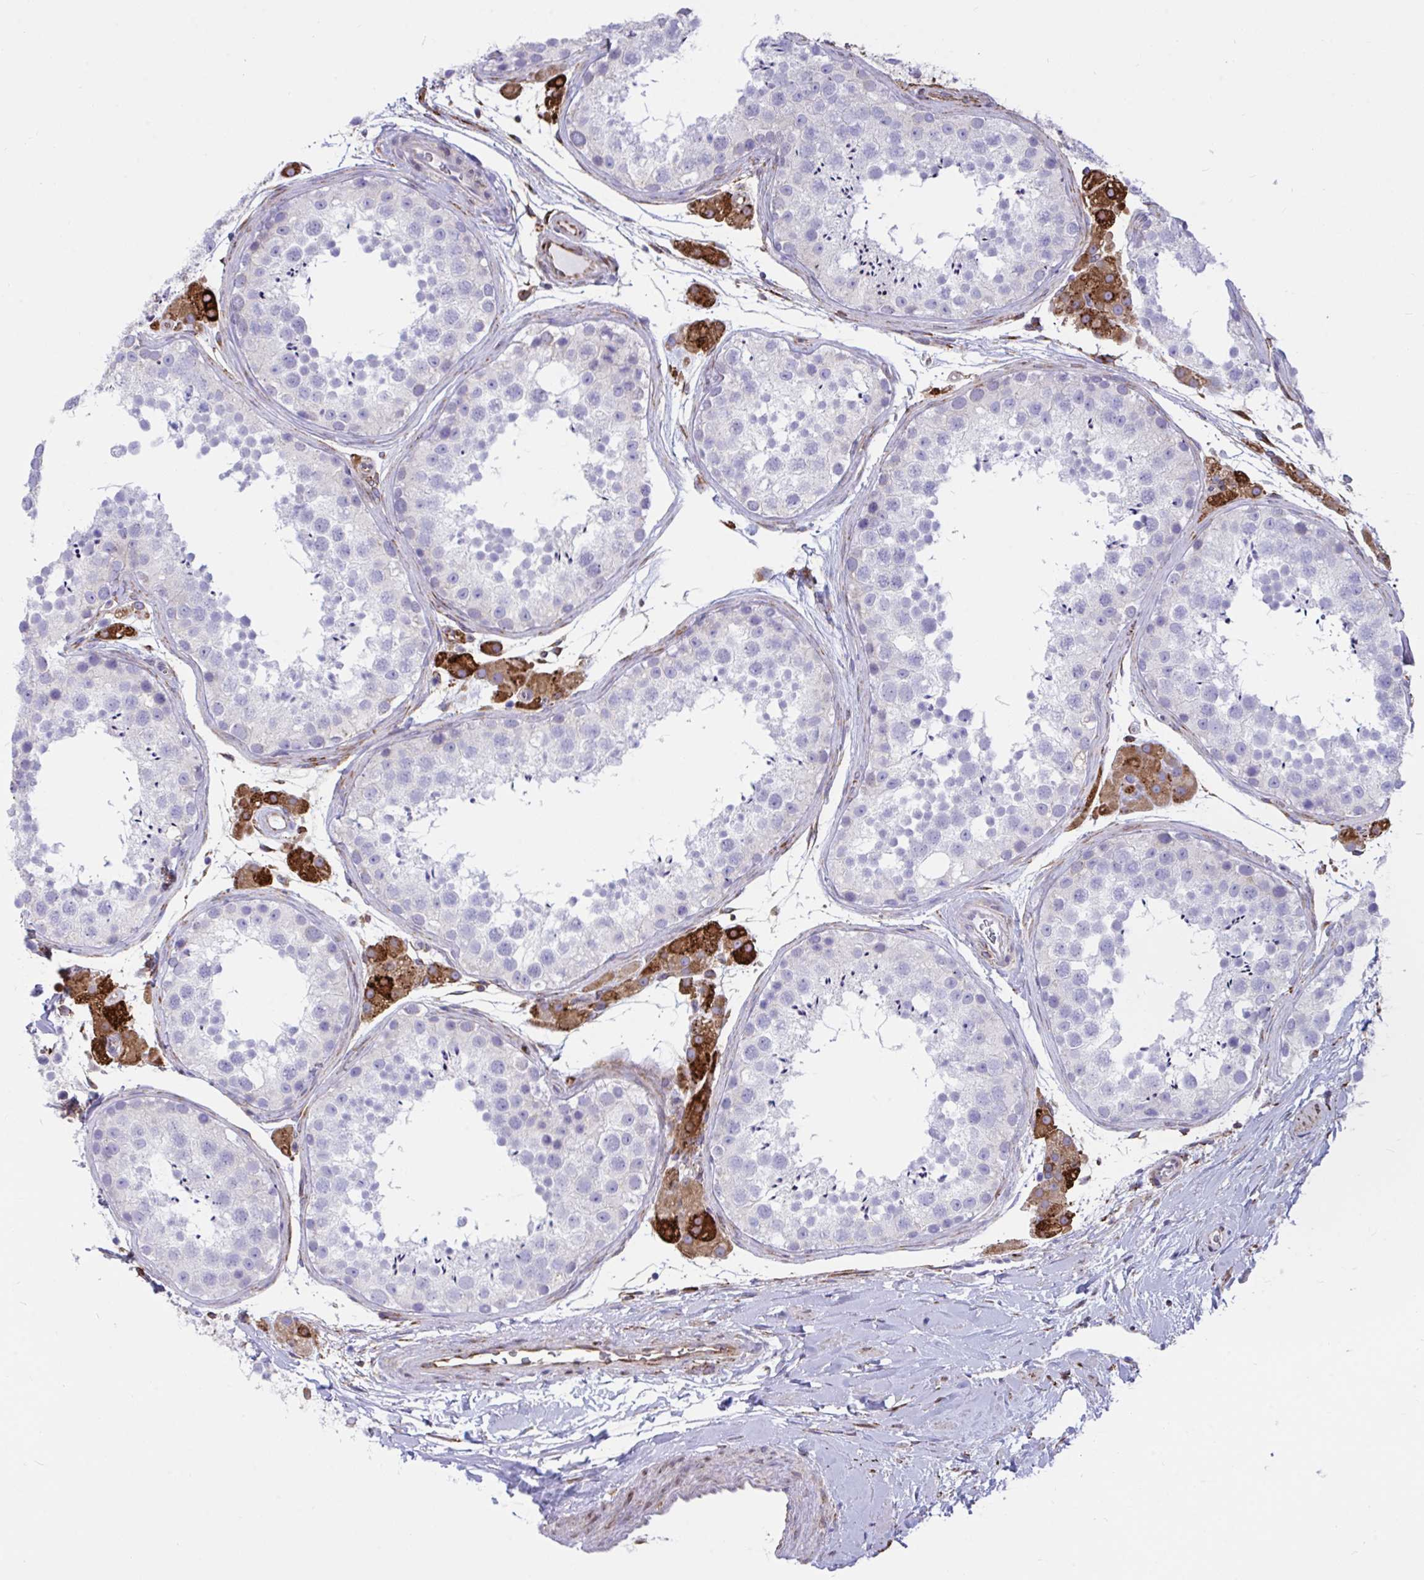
{"staining": {"intensity": "negative", "quantity": "none", "location": "none"}, "tissue": "testis", "cell_type": "Cells in seminiferous ducts", "image_type": "normal", "snomed": [{"axis": "morphology", "description": "Normal tissue, NOS"}, {"axis": "topography", "description": "Testis"}], "caption": "Immunohistochemistry (IHC) photomicrograph of unremarkable testis: human testis stained with DAB (3,3'-diaminobenzidine) shows no significant protein staining in cells in seminiferous ducts.", "gene": "ASPH", "patient": {"sex": "male", "age": 41}}